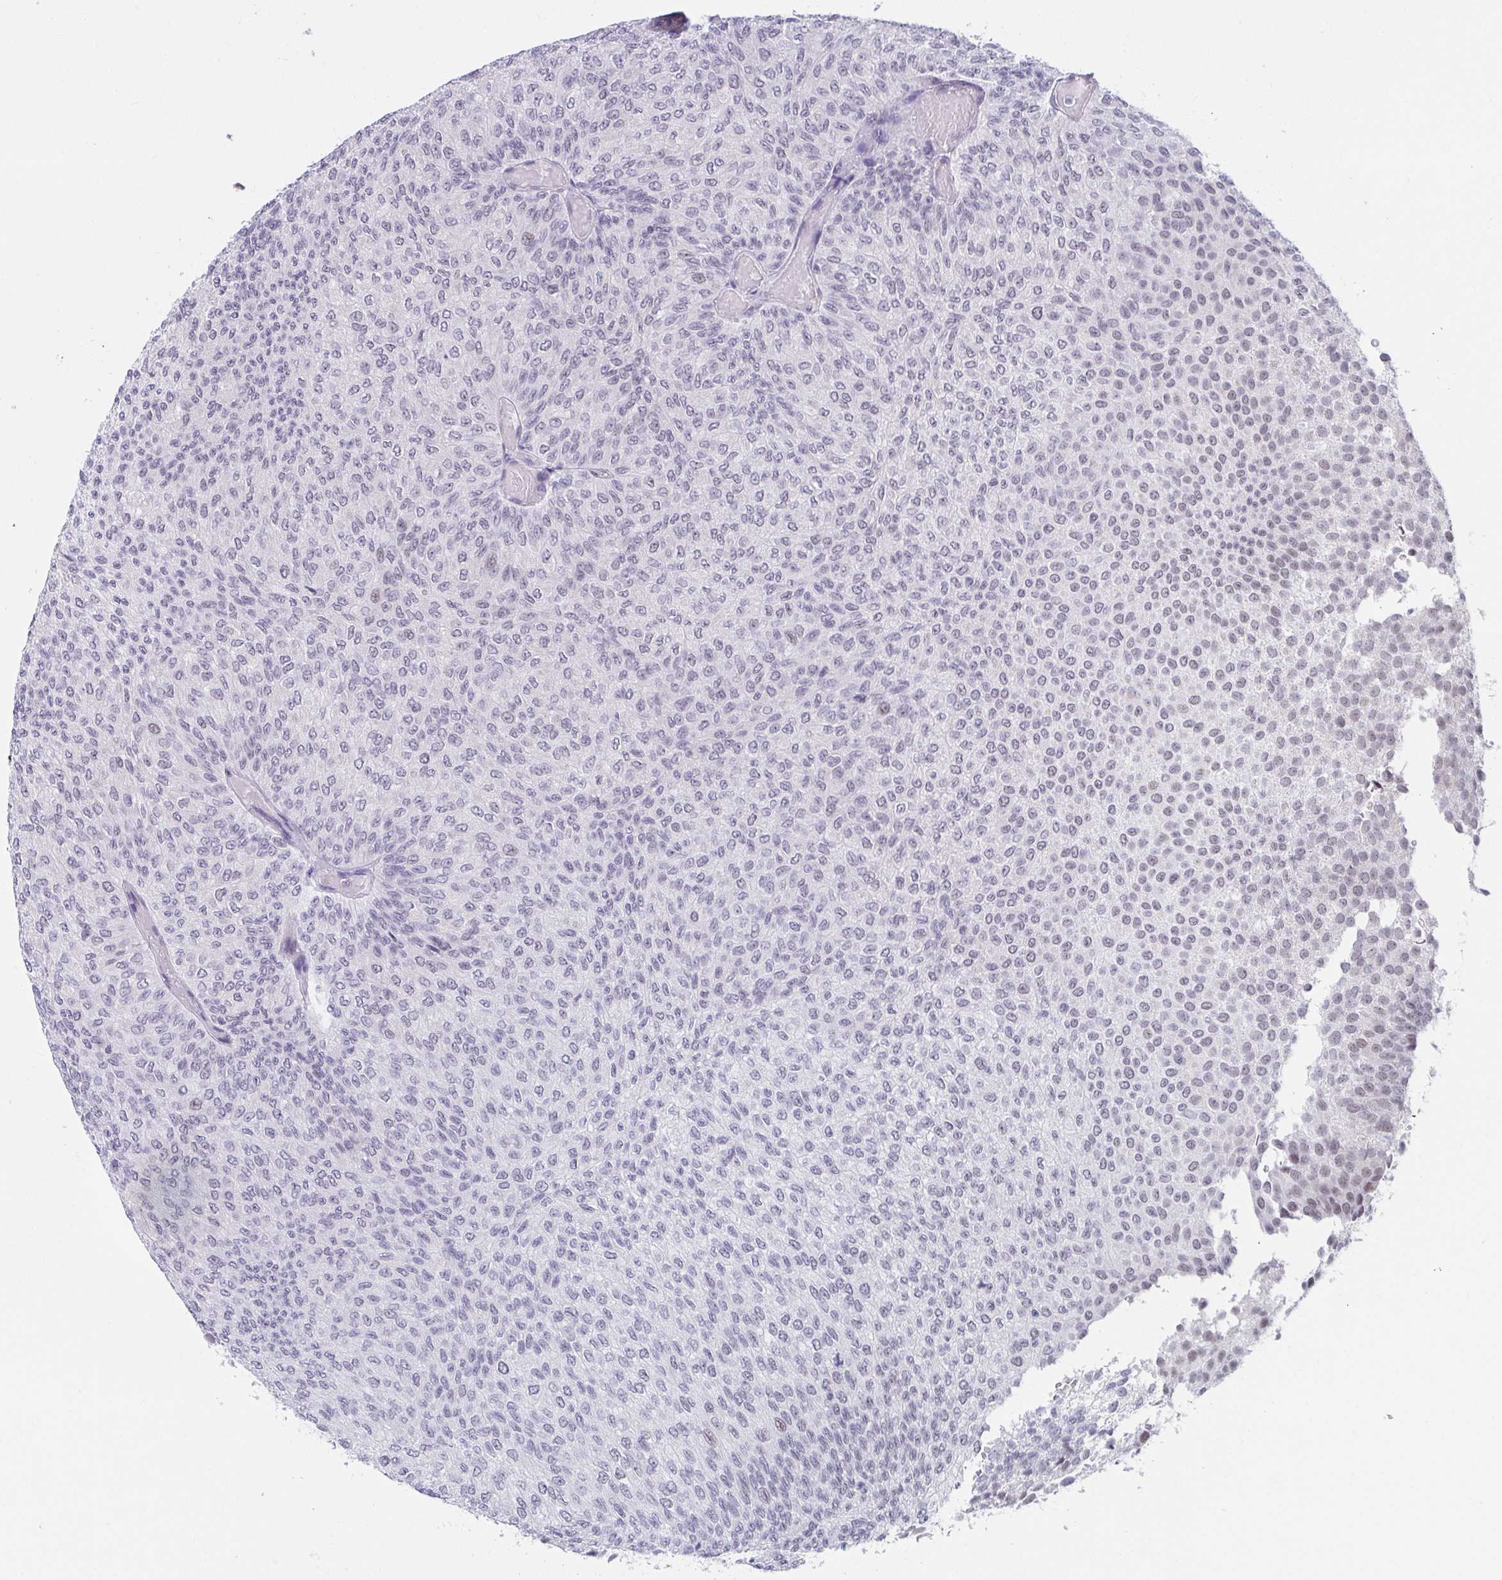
{"staining": {"intensity": "weak", "quantity": "25%-75%", "location": "nuclear"}, "tissue": "urothelial cancer", "cell_type": "Tumor cells", "image_type": "cancer", "snomed": [{"axis": "morphology", "description": "Urothelial carcinoma, Low grade"}, {"axis": "topography", "description": "Urinary bladder"}], "caption": "Urothelial cancer stained with a brown dye demonstrates weak nuclear positive expression in approximately 25%-75% of tumor cells.", "gene": "WDR72", "patient": {"sex": "male", "age": 78}}